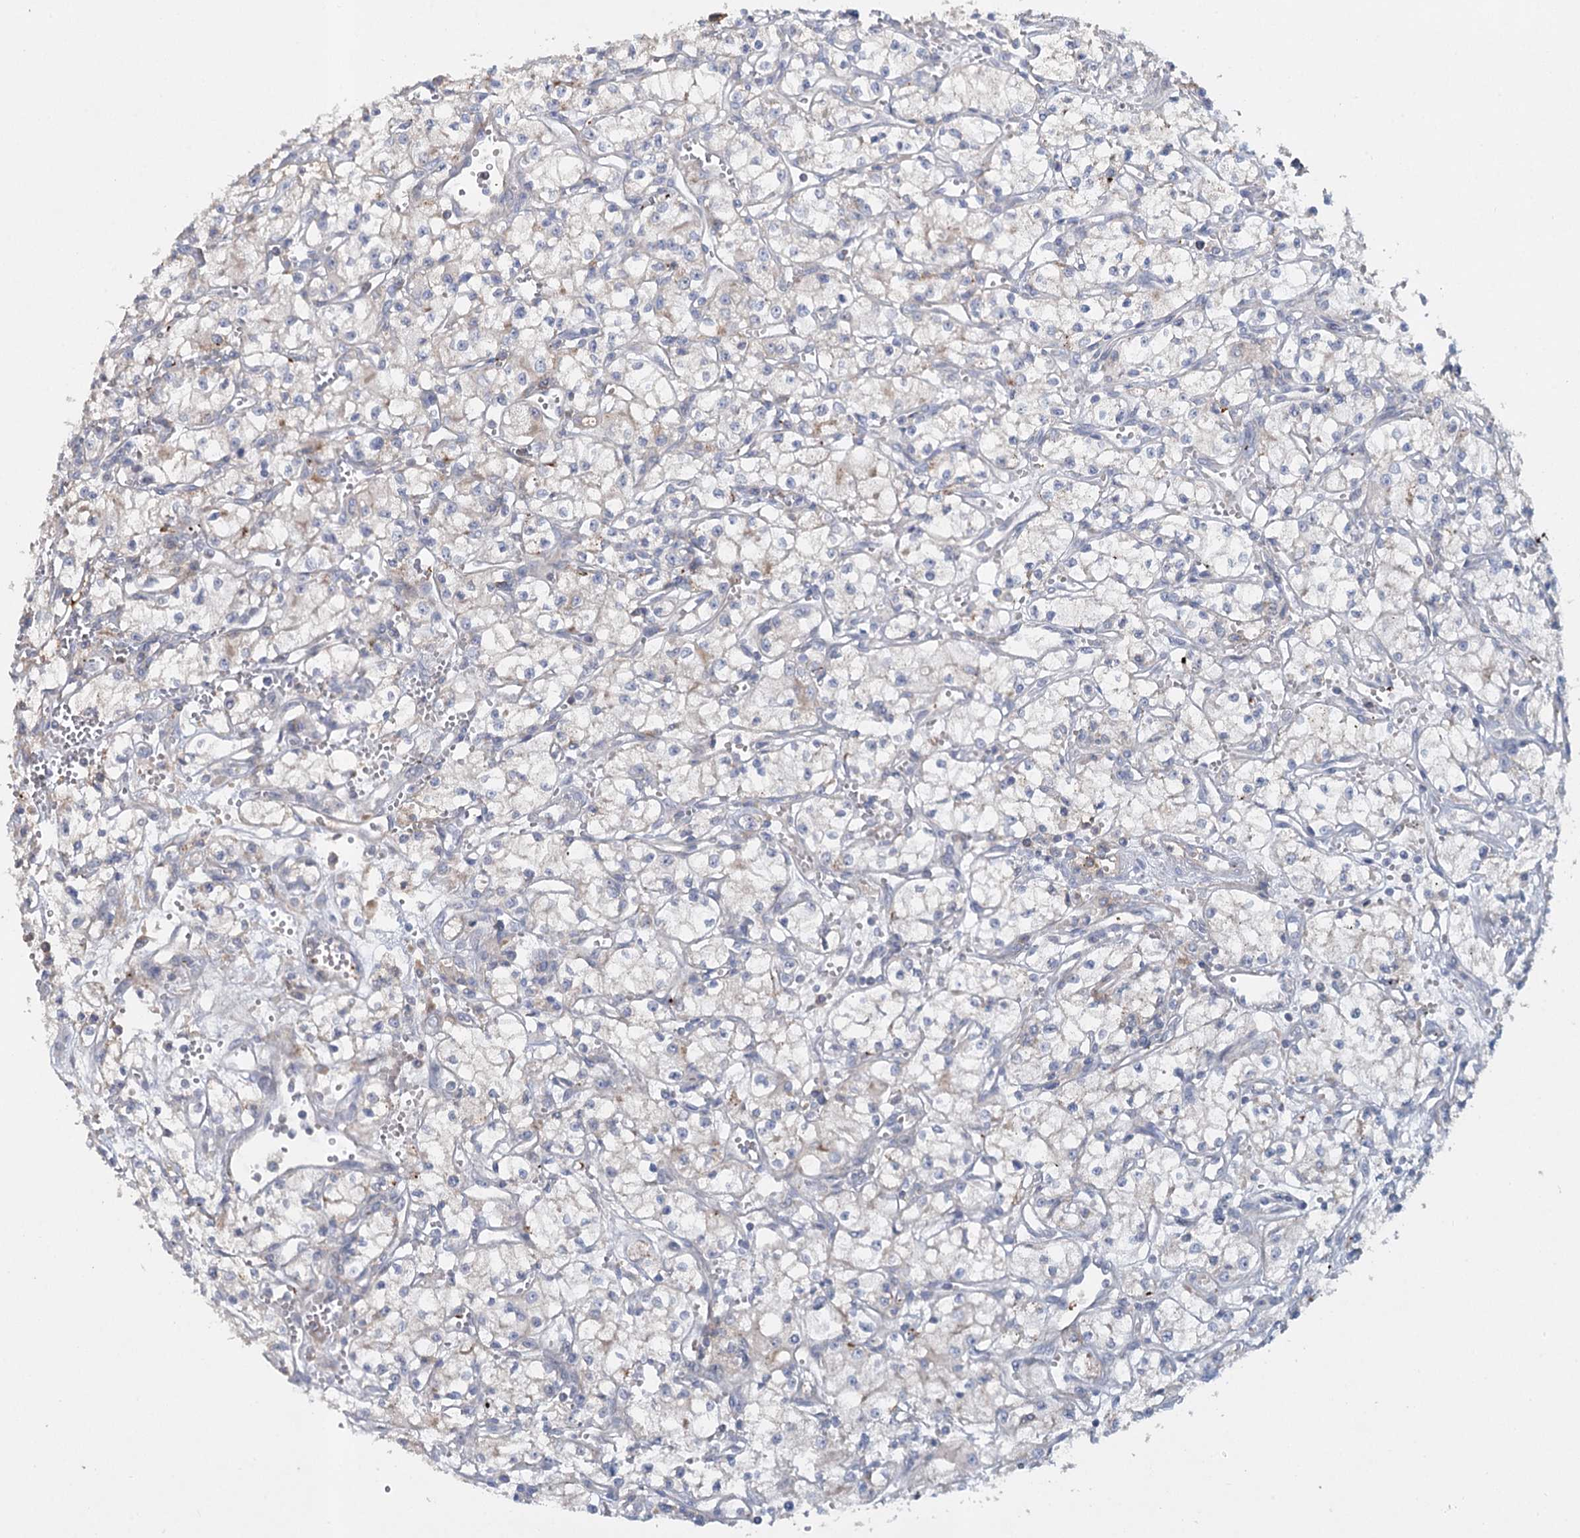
{"staining": {"intensity": "negative", "quantity": "none", "location": "none"}, "tissue": "renal cancer", "cell_type": "Tumor cells", "image_type": "cancer", "snomed": [{"axis": "morphology", "description": "Adenocarcinoma, NOS"}, {"axis": "topography", "description": "Kidney"}], "caption": "The immunohistochemistry micrograph has no significant positivity in tumor cells of renal adenocarcinoma tissue. The staining is performed using DAB (3,3'-diaminobenzidine) brown chromogen with nuclei counter-stained in using hematoxylin.", "gene": "ALKBH8", "patient": {"sex": "male", "age": 59}}